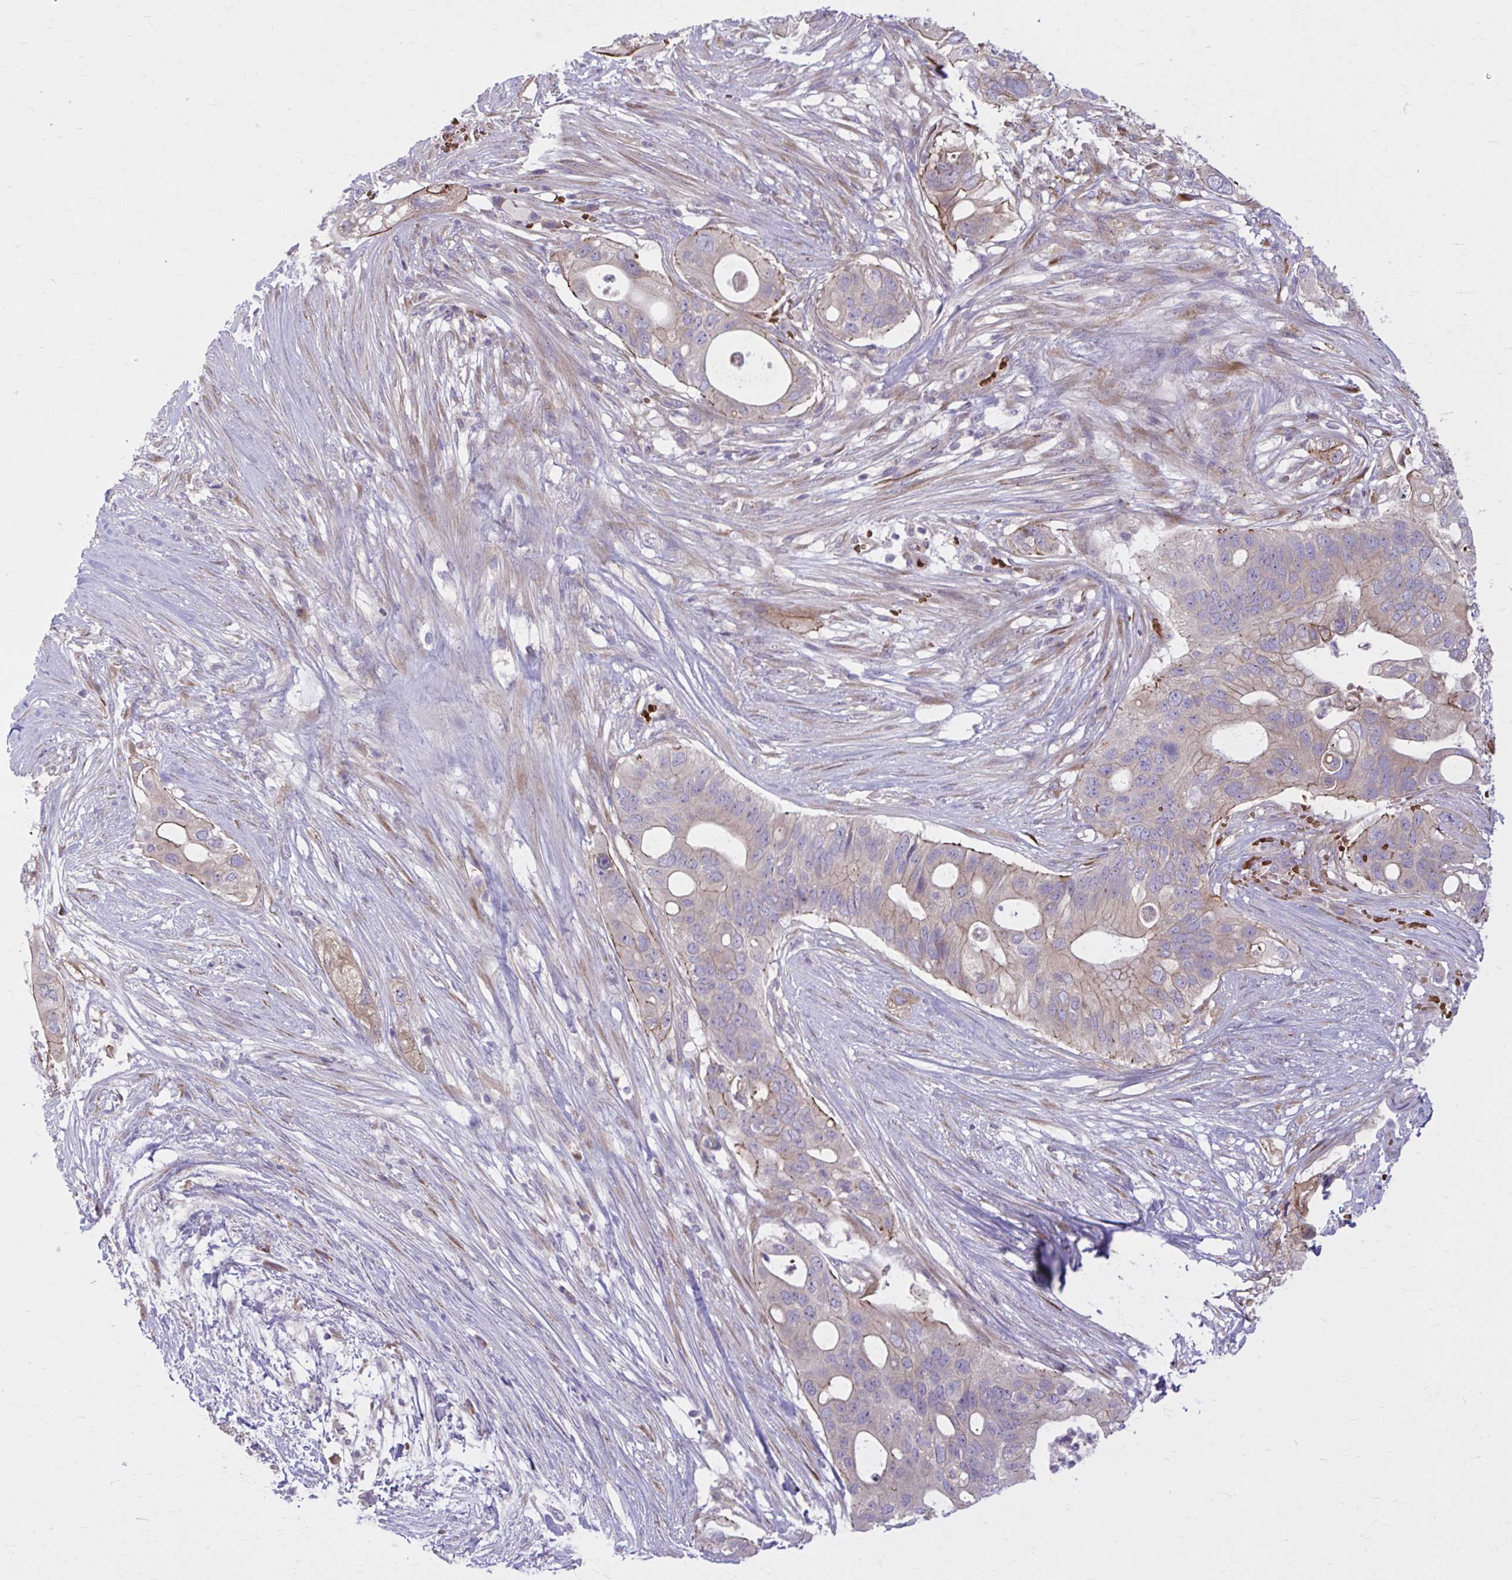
{"staining": {"intensity": "moderate", "quantity": "<25%", "location": "cytoplasmic/membranous"}, "tissue": "pancreatic cancer", "cell_type": "Tumor cells", "image_type": "cancer", "snomed": [{"axis": "morphology", "description": "Adenocarcinoma, NOS"}, {"axis": "topography", "description": "Pancreas"}], "caption": "IHC micrograph of neoplastic tissue: pancreatic cancer stained using immunohistochemistry demonstrates low levels of moderate protein expression localized specifically in the cytoplasmic/membranous of tumor cells, appearing as a cytoplasmic/membranous brown color.", "gene": "SNF8", "patient": {"sex": "female", "age": 72}}